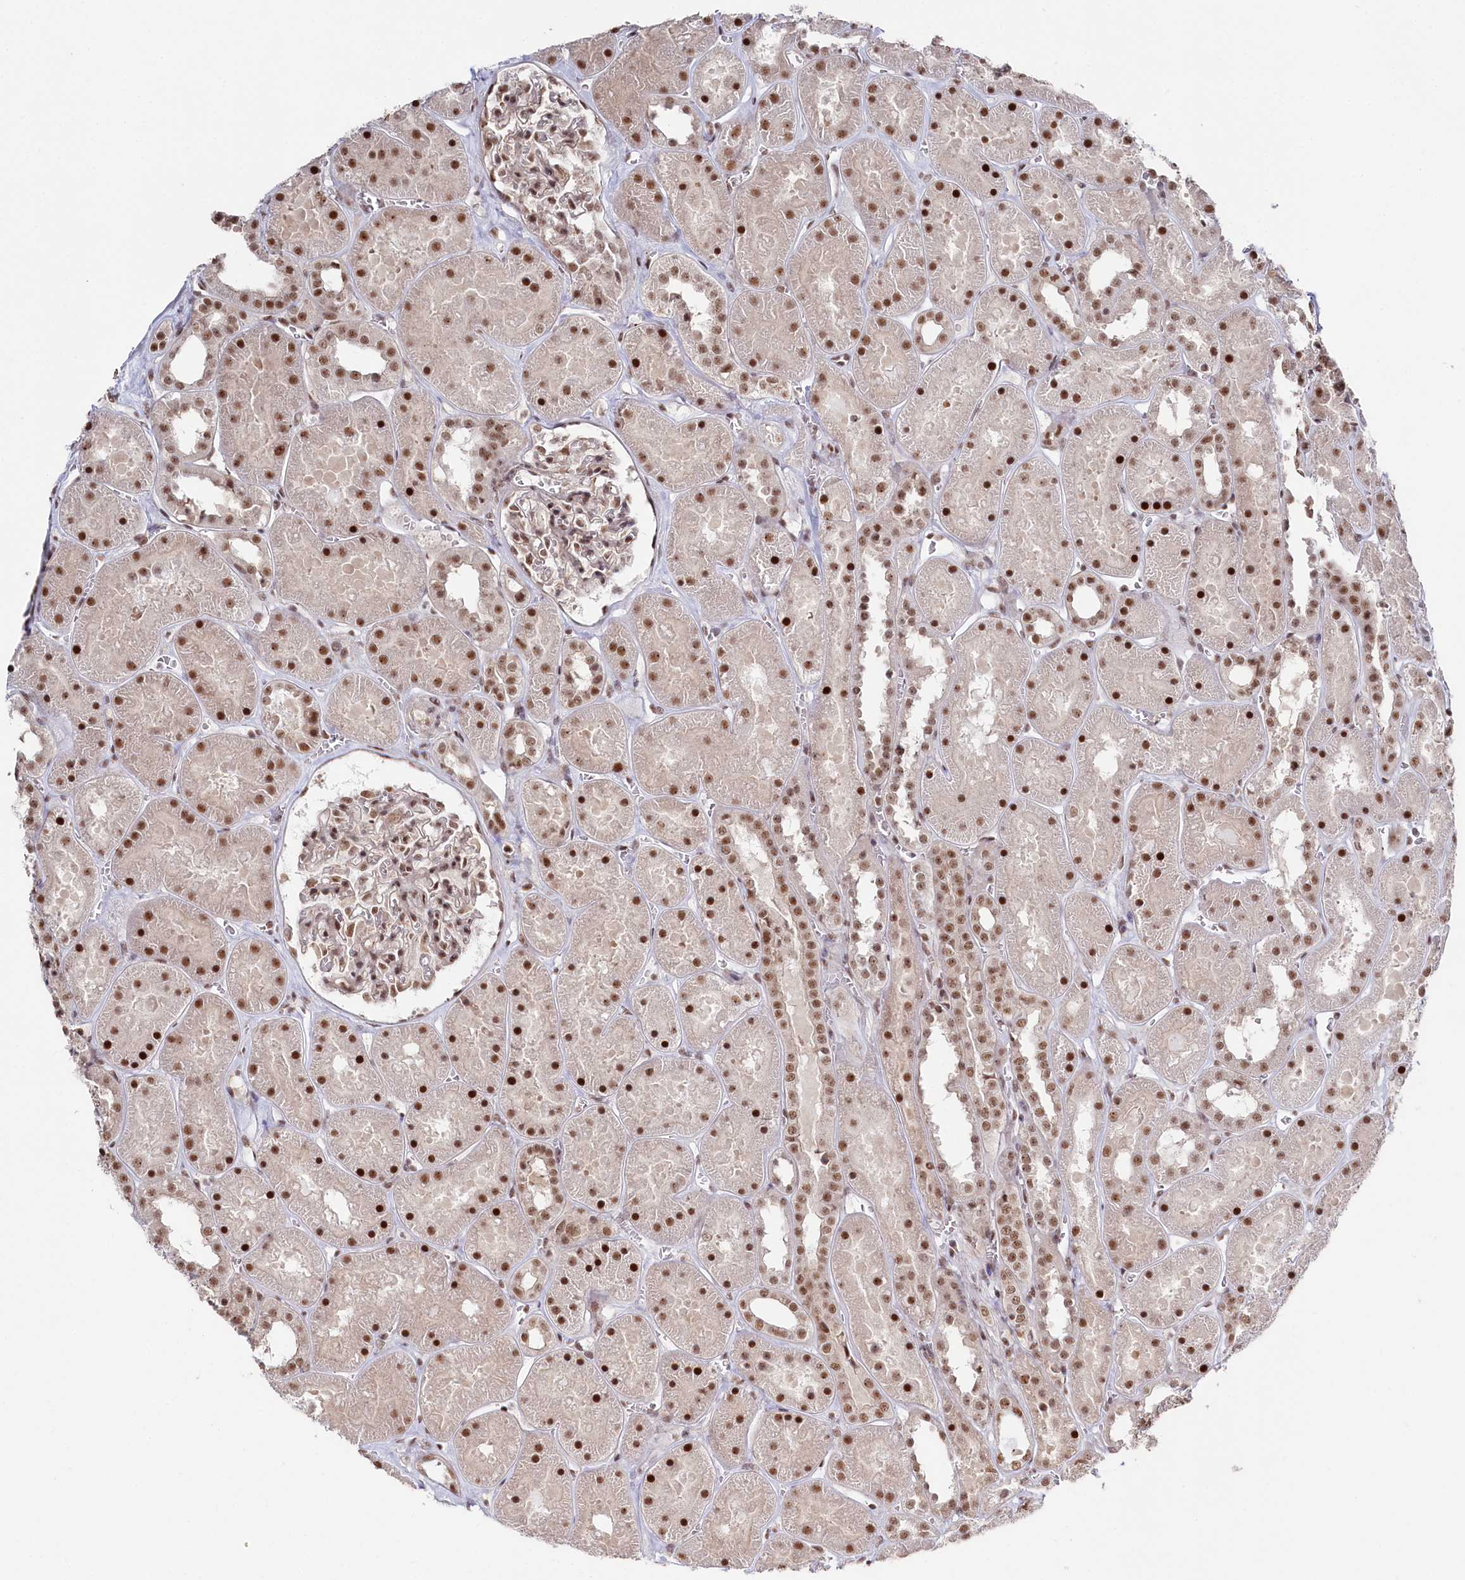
{"staining": {"intensity": "moderate", "quantity": ">75%", "location": "nuclear"}, "tissue": "kidney", "cell_type": "Cells in glomeruli", "image_type": "normal", "snomed": [{"axis": "morphology", "description": "Normal tissue, NOS"}, {"axis": "topography", "description": "Kidney"}], "caption": "Immunohistochemical staining of normal human kidney shows medium levels of moderate nuclear positivity in about >75% of cells in glomeruli. The staining is performed using DAB brown chromogen to label protein expression. The nuclei are counter-stained blue using hematoxylin.", "gene": "POLR2H", "patient": {"sex": "female", "age": 41}}